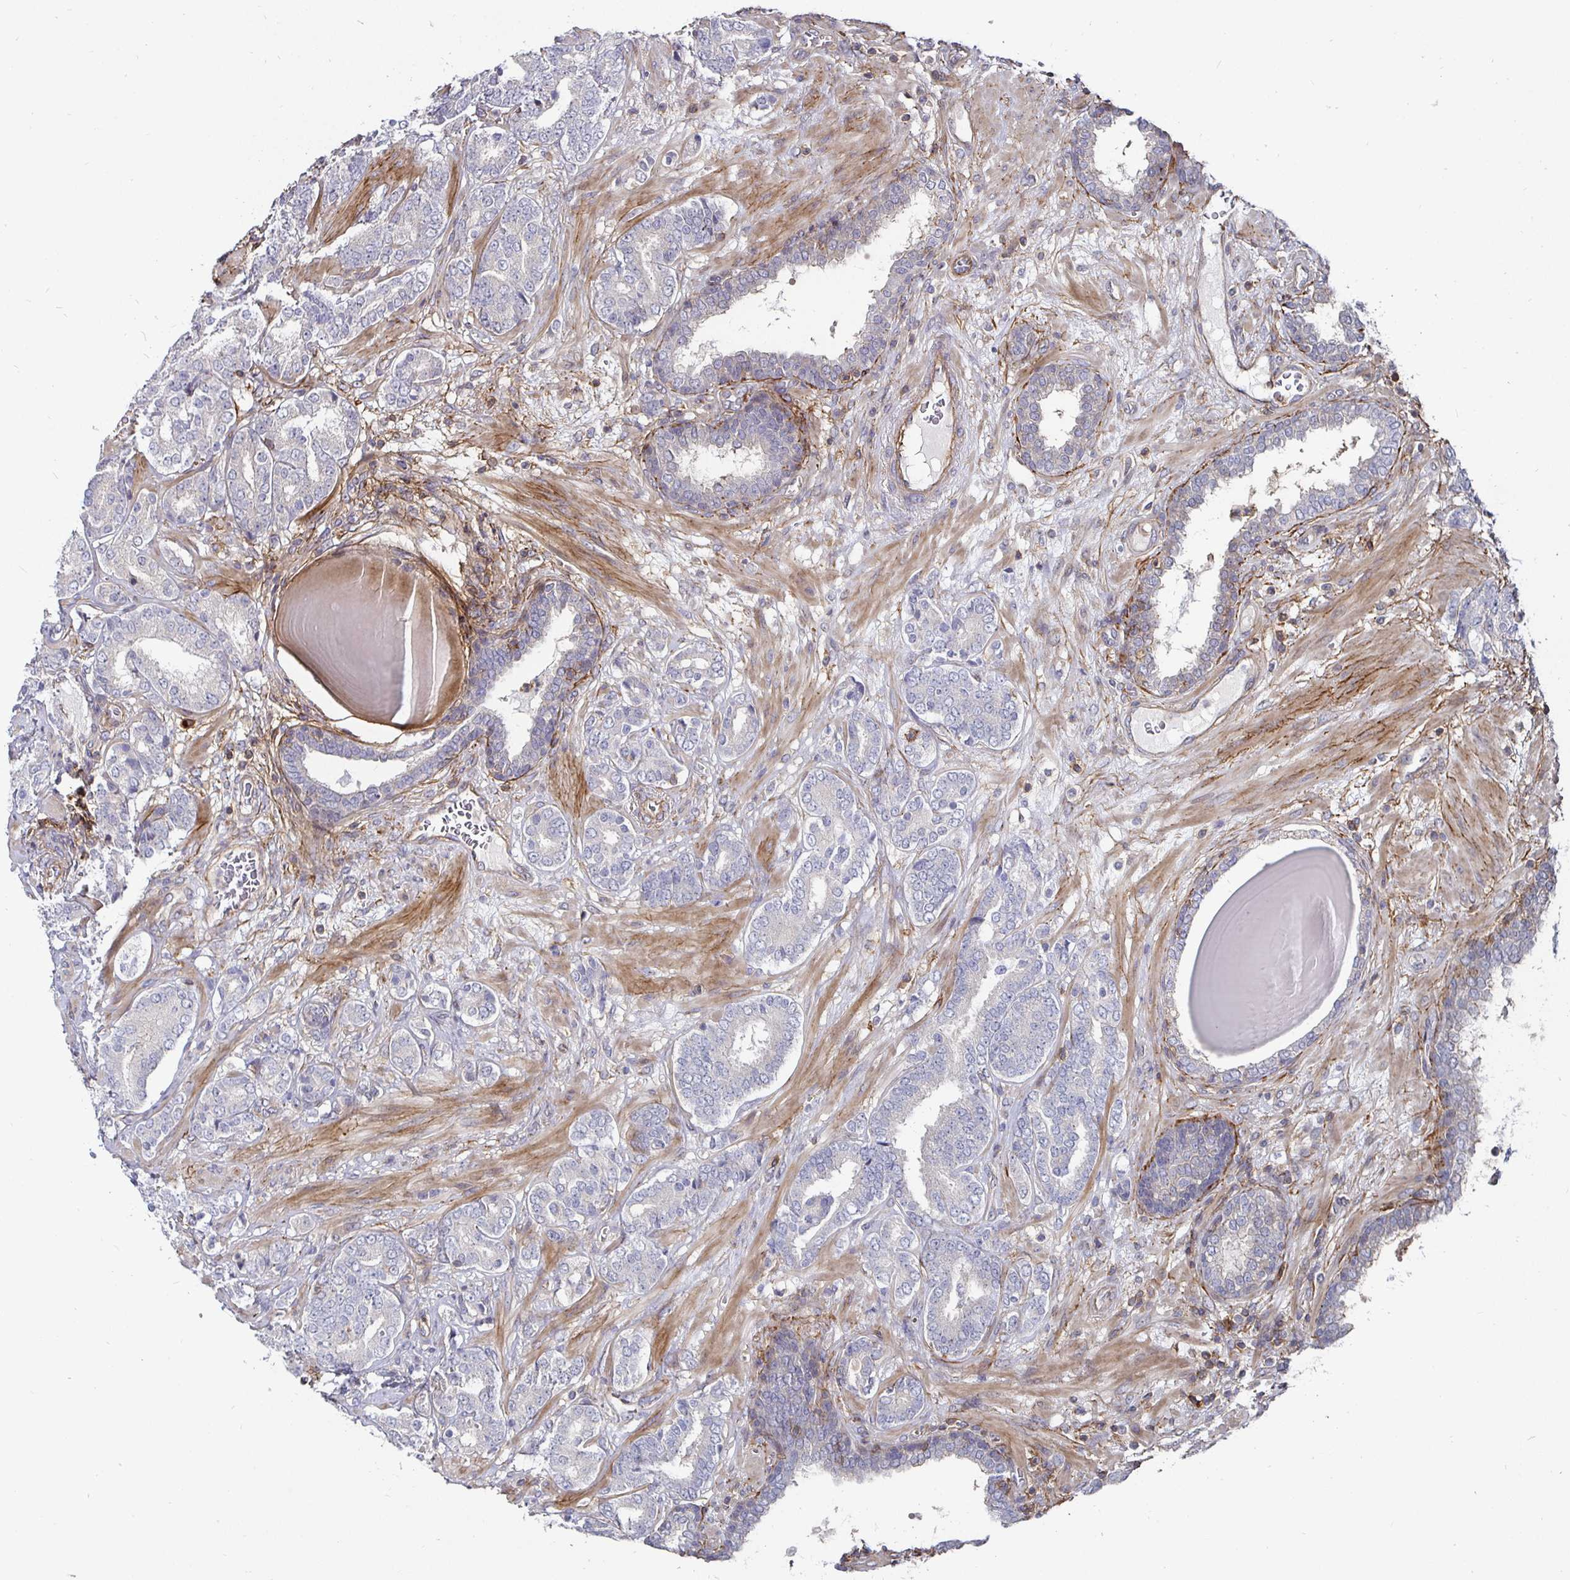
{"staining": {"intensity": "negative", "quantity": "none", "location": "none"}, "tissue": "prostate cancer", "cell_type": "Tumor cells", "image_type": "cancer", "snomed": [{"axis": "morphology", "description": "Adenocarcinoma, High grade"}, {"axis": "topography", "description": "Prostate"}], "caption": "DAB (3,3'-diaminobenzidine) immunohistochemical staining of prostate high-grade adenocarcinoma reveals no significant expression in tumor cells.", "gene": "GJA4", "patient": {"sex": "male", "age": 62}}